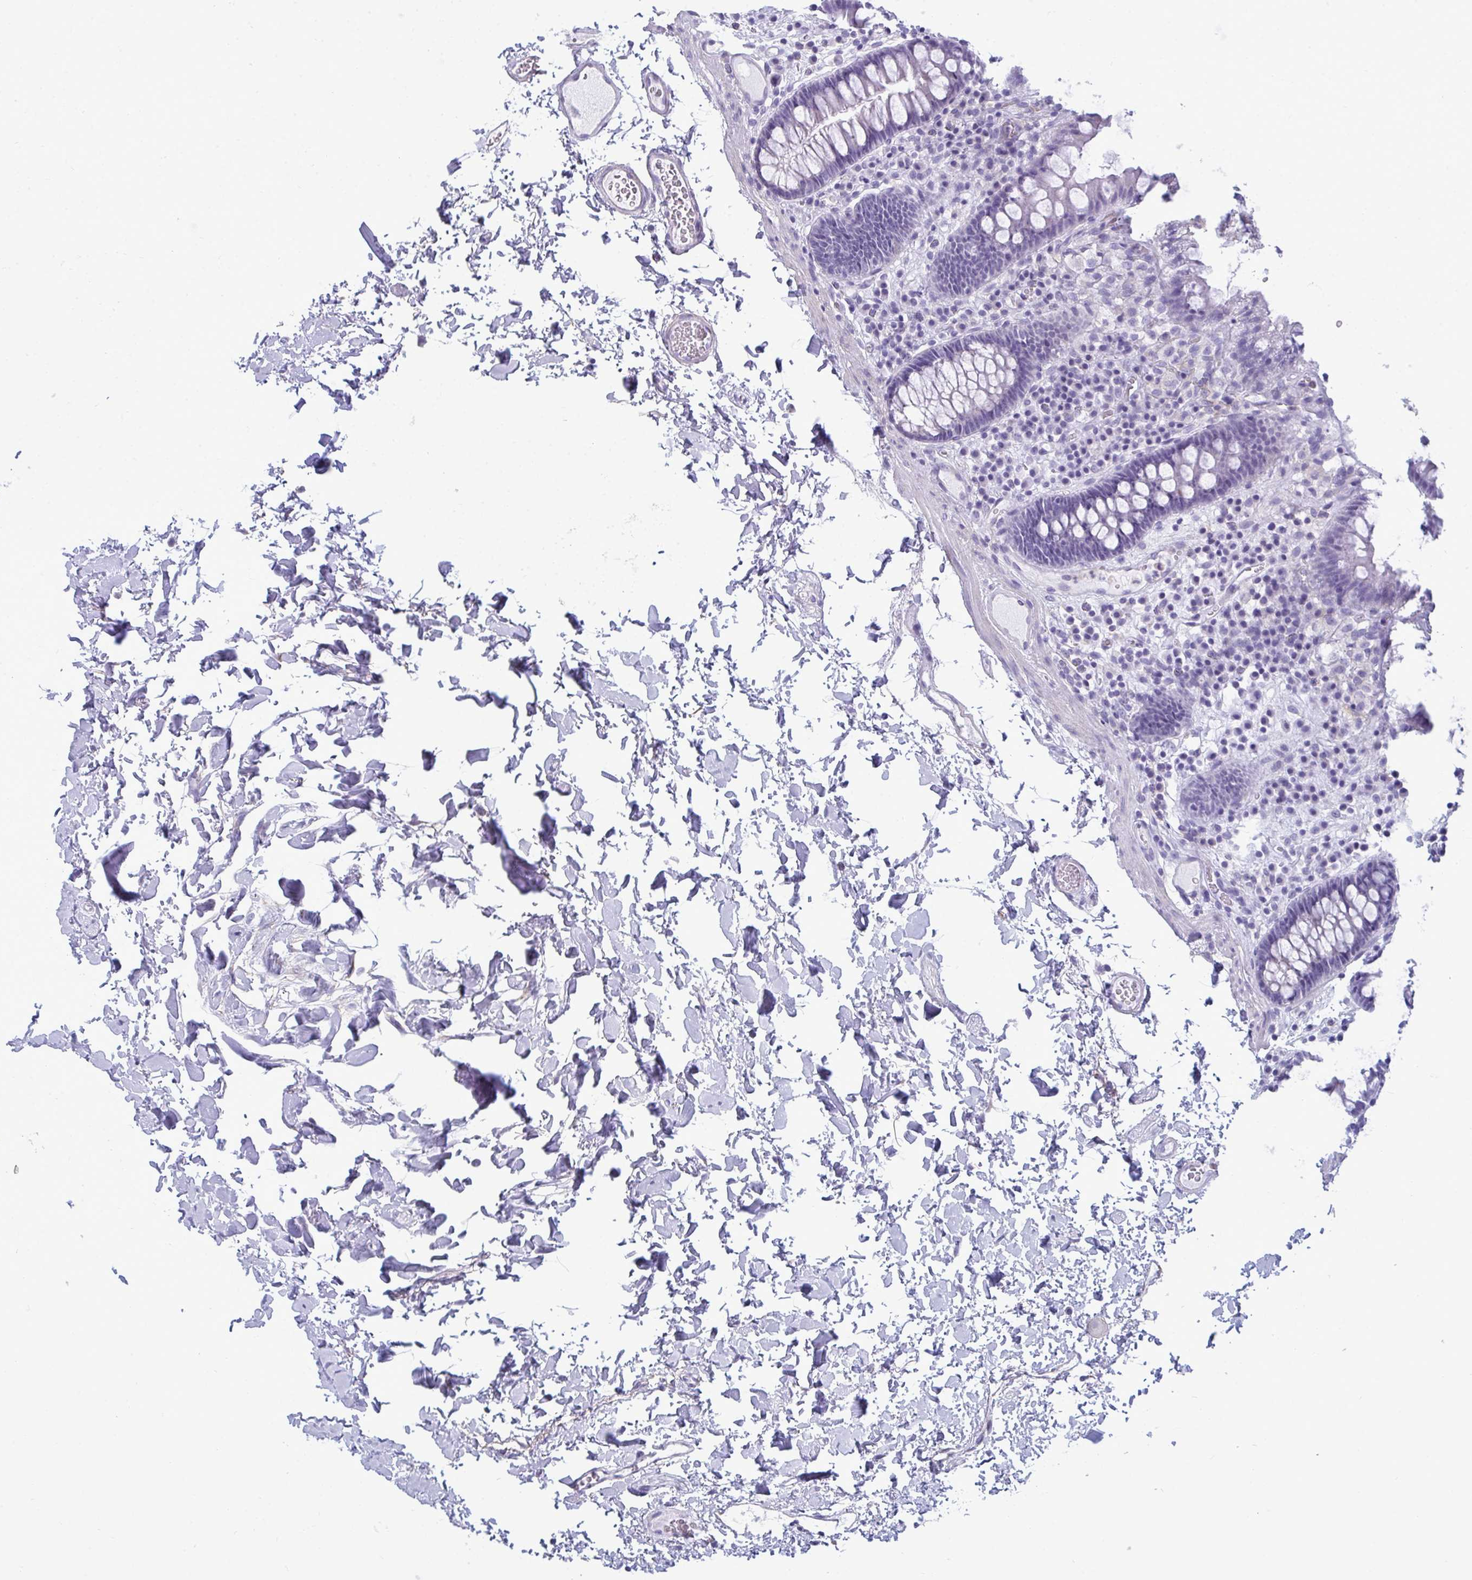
{"staining": {"intensity": "moderate", "quantity": "25%-75%", "location": "cytoplasmic/membranous"}, "tissue": "colon", "cell_type": "Endothelial cells", "image_type": "normal", "snomed": [{"axis": "morphology", "description": "Normal tissue, NOS"}, {"axis": "topography", "description": "Colon"}, {"axis": "topography", "description": "Peripheral nerve tissue"}], "caption": "IHC photomicrograph of normal colon: human colon stained using immunohistochemistry displays medium levels of moderate protein expression localized specifically in the cytoplasmic/membranous of endothelial cells, appearing as a cytoplasmic/membranous brown color.", "gene": "MYH10", "patient": {"sex": "male", "age": 84}}